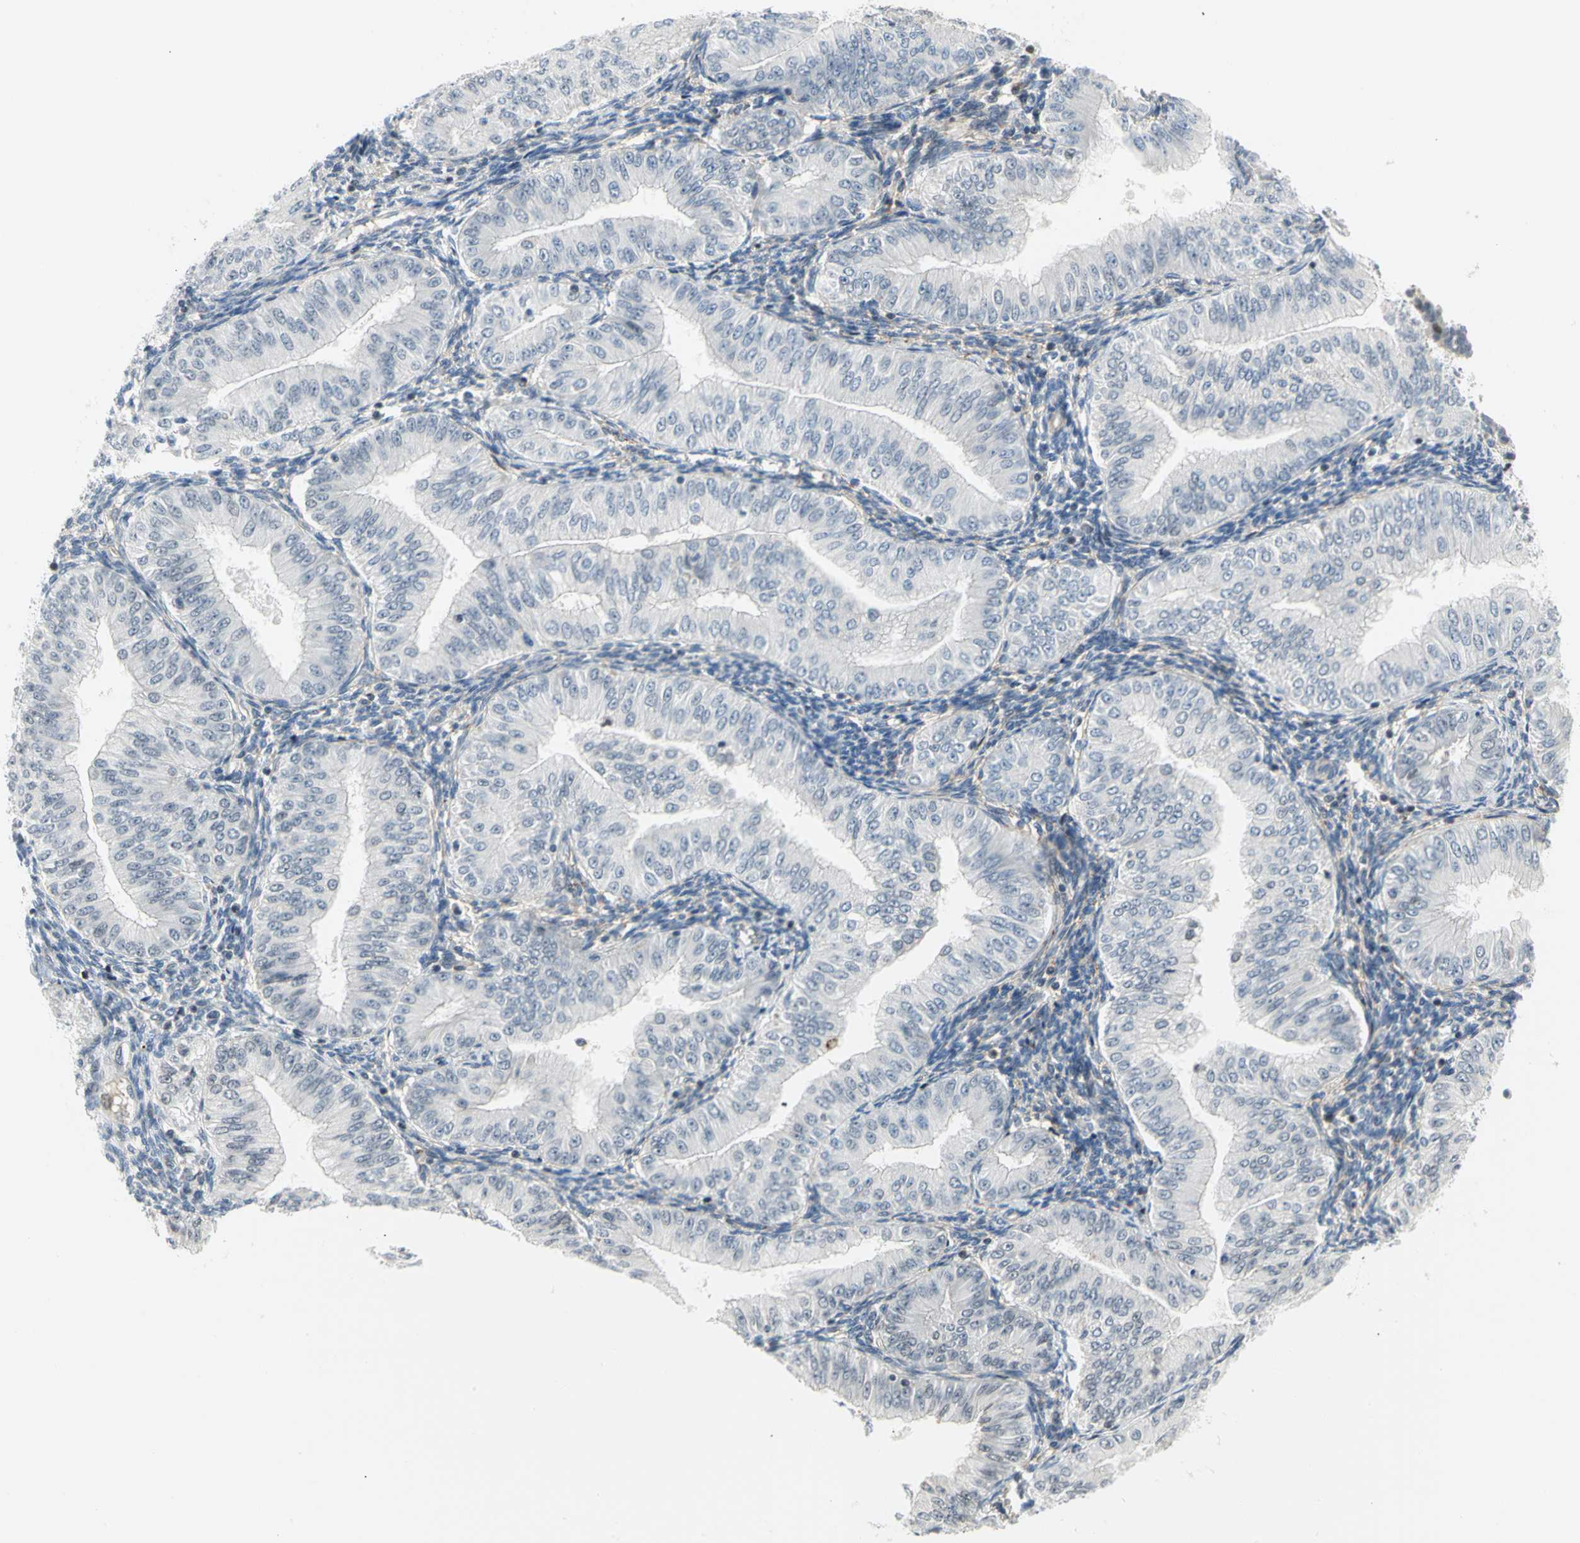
{"staining": {"intensity": "negative", "quantity": "none", "location": "none"}, "tissue": "endometrial cancer", "cell_type": "Tumor cells", "image_type": "cancer", "snomed": [{"axis": "morphology", "description": "Normal tissue, NOS"}, {"axis": "morphology", "description": "Adenocarcinoma, NOS"}, {"axis": "topography", "description": "Endometrium"}], "caption": "IHC image of neoplastic tissue: human endometrial cancer (adenocarcinoma) stained with DAB (3,3'-diaminobenzidine) displays no significant protein expression in tumor cells.", "gene": "IMPG2", "patient": {"sex": "female", "age": 53}}